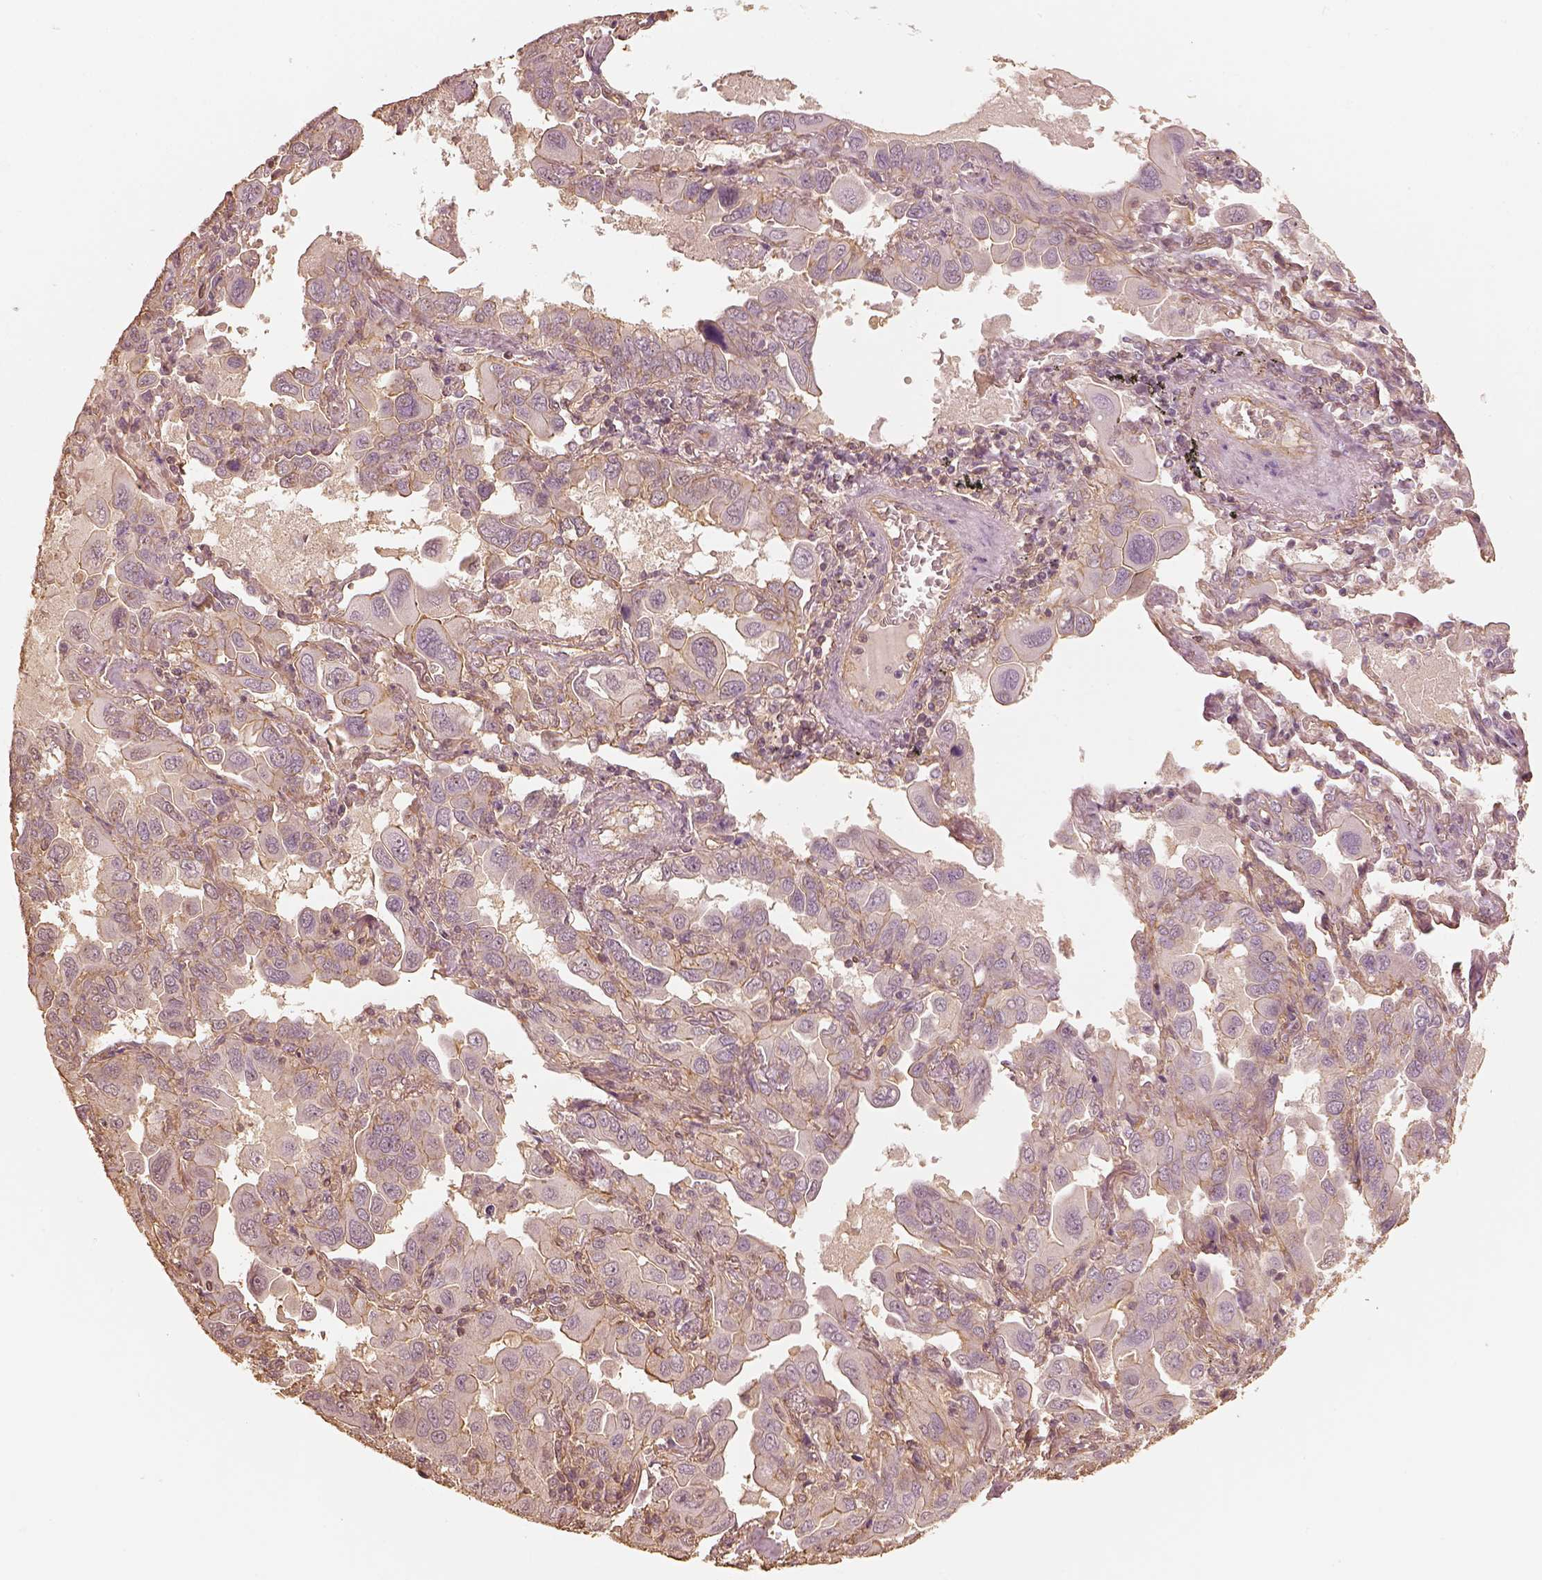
{"staining": {"intensity": "moderate", "quantity": "25%-75%", "location": "cytoplasmic/membranous"}, "tissue": "lung cancer", "cell_type": "Tumor cells", "image_type": "cancer", "snomed": [{"axis": "morphology", "description": "Adenocarcinoma, NOS"}, {"axis": "topography", "description": "Lung"}], "caption": "This is a micrograph of immunohistochemistry staining of lung adenocarcinoma, which shows moderate expression in the cytoplasmic/membranous of tumor cells.", "gene": "WDR7", "patient": {"sex": "male", "age": 64}}